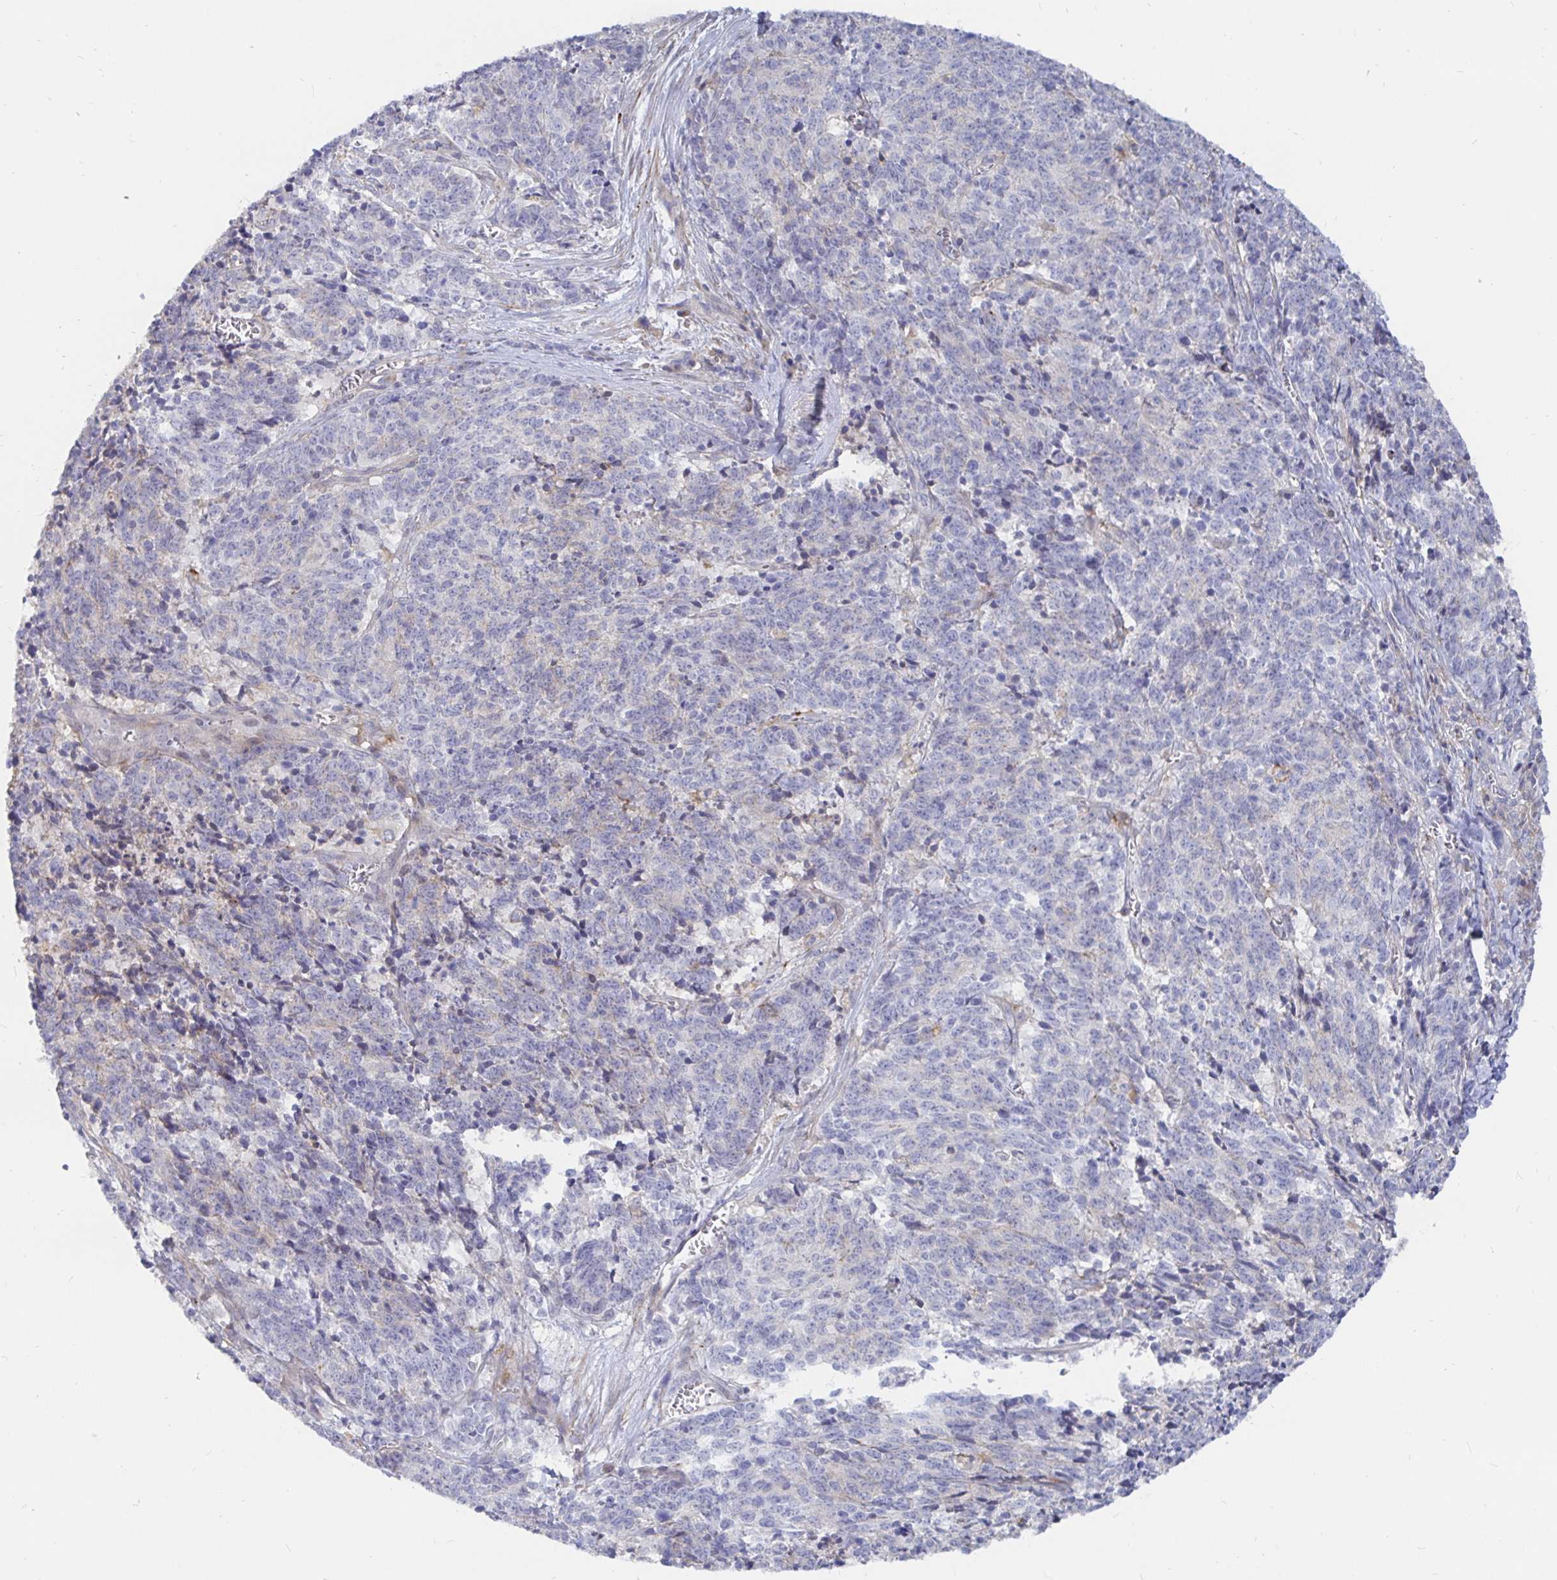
{"staining": {"intensity": "negative", "quantity": "none", "location": "none"}, "tissue": "cervical cancer", "cell_type": "Tumor cells", "image_type": "cancer", "snomed": [{"axis": "morphology", "description": "Squamous cell carcinoma, NOS"}, {"axis": "topography", "description": "Cervix"}], "caption": "A micrograph of squamous cell carcinoma (cervical) stained for a protein exhibits no brown staining in tumor cells.", "gene": "KCTD19", "patient": {"sex": "female", "age": 29}}